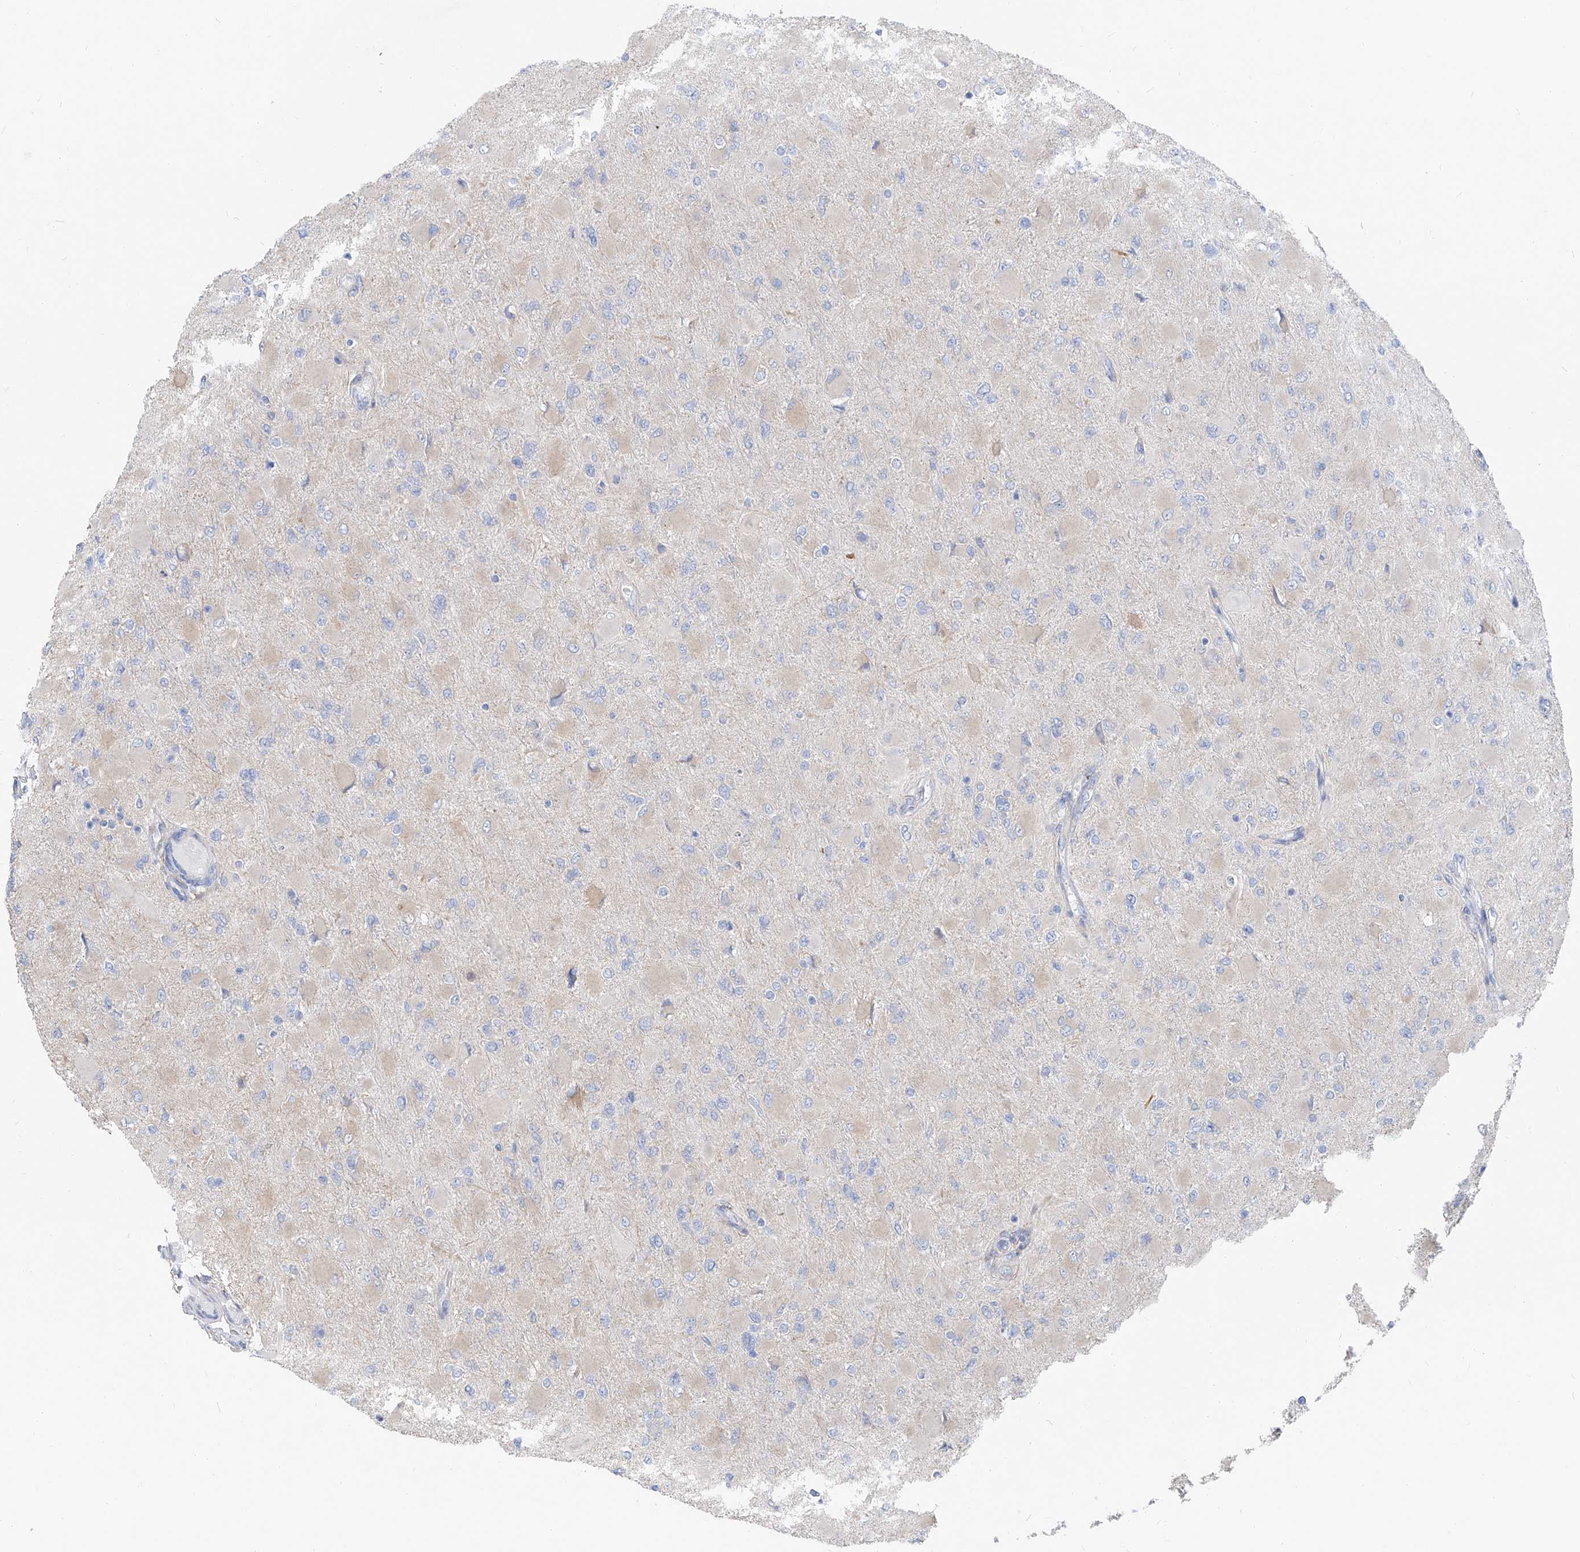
{"staining": {"intensity": "negative", "quantity": "none", "location": "none"}, "tissue": "glioma", "cell_type": "Tumor cells", "image_type": "cancer", "snomed": [{"axis": "morphology", "description": "Glioma, malignant, High grade"}, {"axis": "topography", "description": "Cerebral cortex"}], "caption": "Histopathology image shows no significant protein positivity in tumor cells of high-grade glioma (malignant).", "gene": "UFL1", "patient": {"sex": "female", "age": 36}}